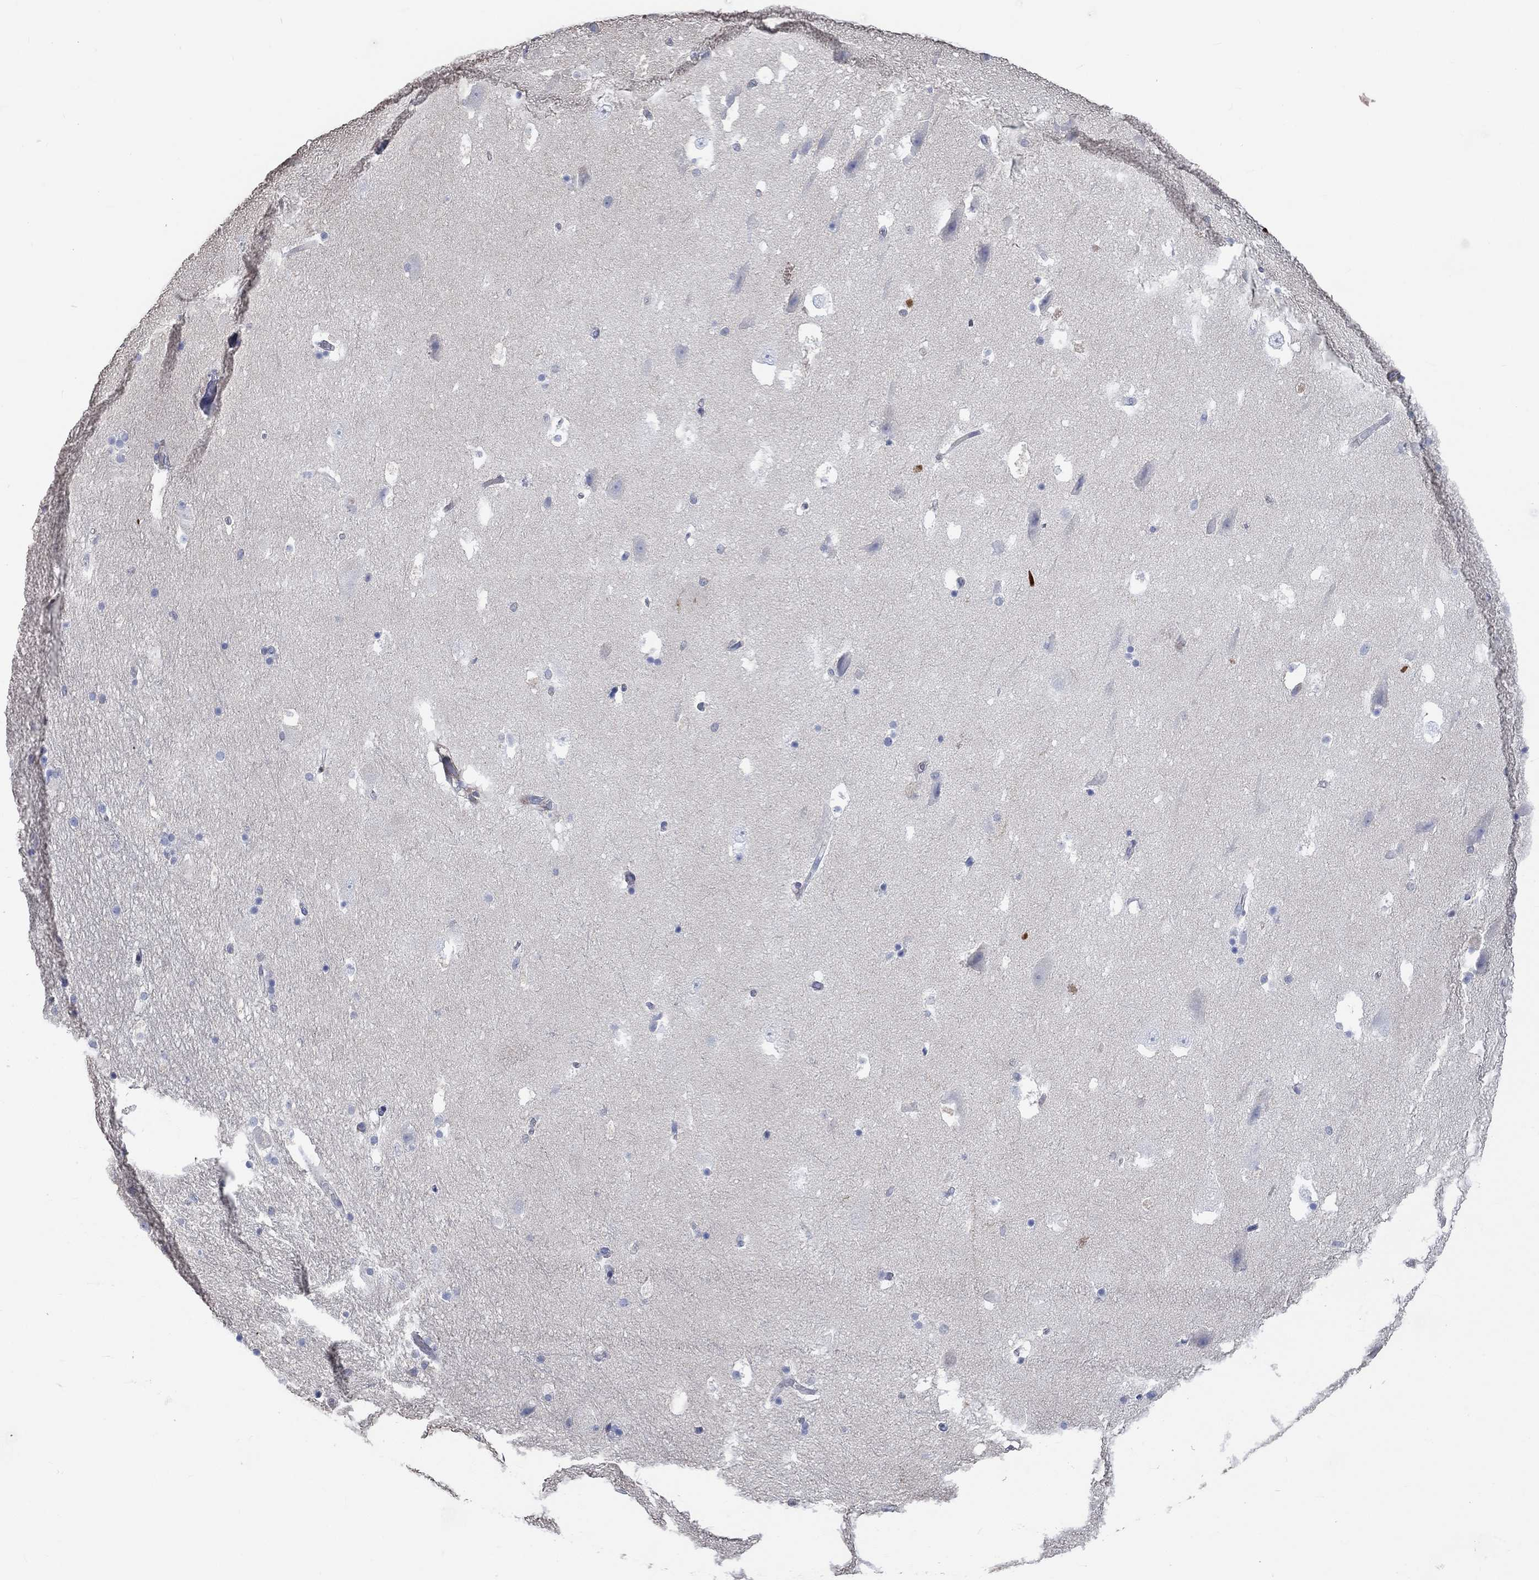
{"staining": {"intensity": "negative", "quantity": "none", "location": "none"}, "tissue": "hippocampus", "cell_type": "Glial cells", "image_type": "normal", "snomed": [{"axis": "morphology", "description": "Normal tissue, NOS"}, {"axis": "topography", "description": "Hippocampus"}], "caption": "The photomicrograph shows no staining of glial cells in unremarkable hippocampus.", "gene": "TNFAIP8L3", "patient": {"sex": "male", "age": 51}}